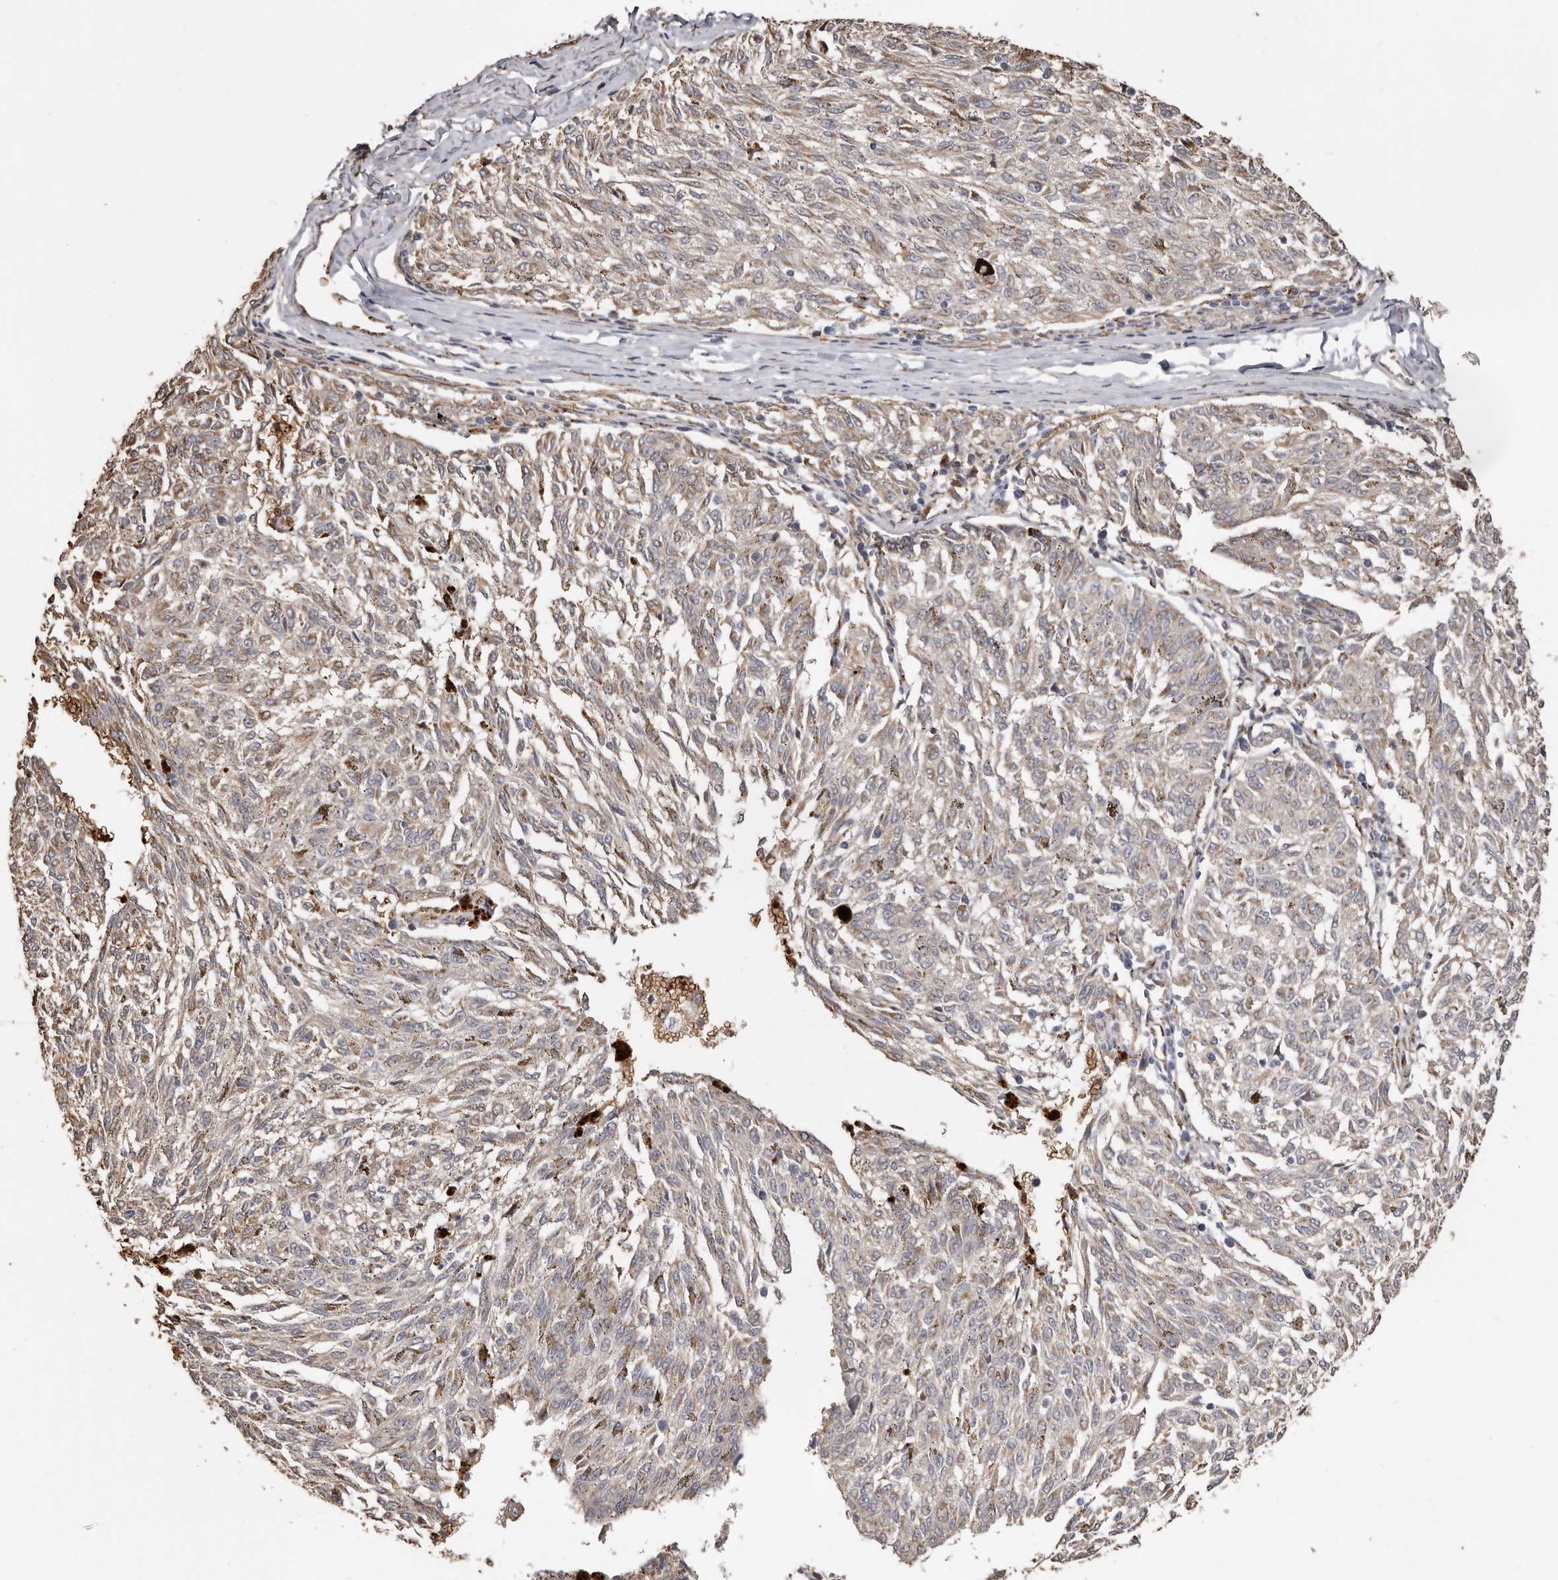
{"staining": {"intensity": "negative", "quantity": "none", "location": "none"}, "tissue": "melanoma", "cell_type": "Tumor cells", "image_type": "cancer", "snomed": [{"axis": "morphology", "description": "Malignant melanoma, NOS"}, {"axis": "topography", "description": "Skin"}], "caption": "The immunohistochemistry histopathology image has no significant expression in tumor cells of malignant melanoma tissue.", "gene": "ENTREP1", "patient": {"sex": "female", "age": 72}}